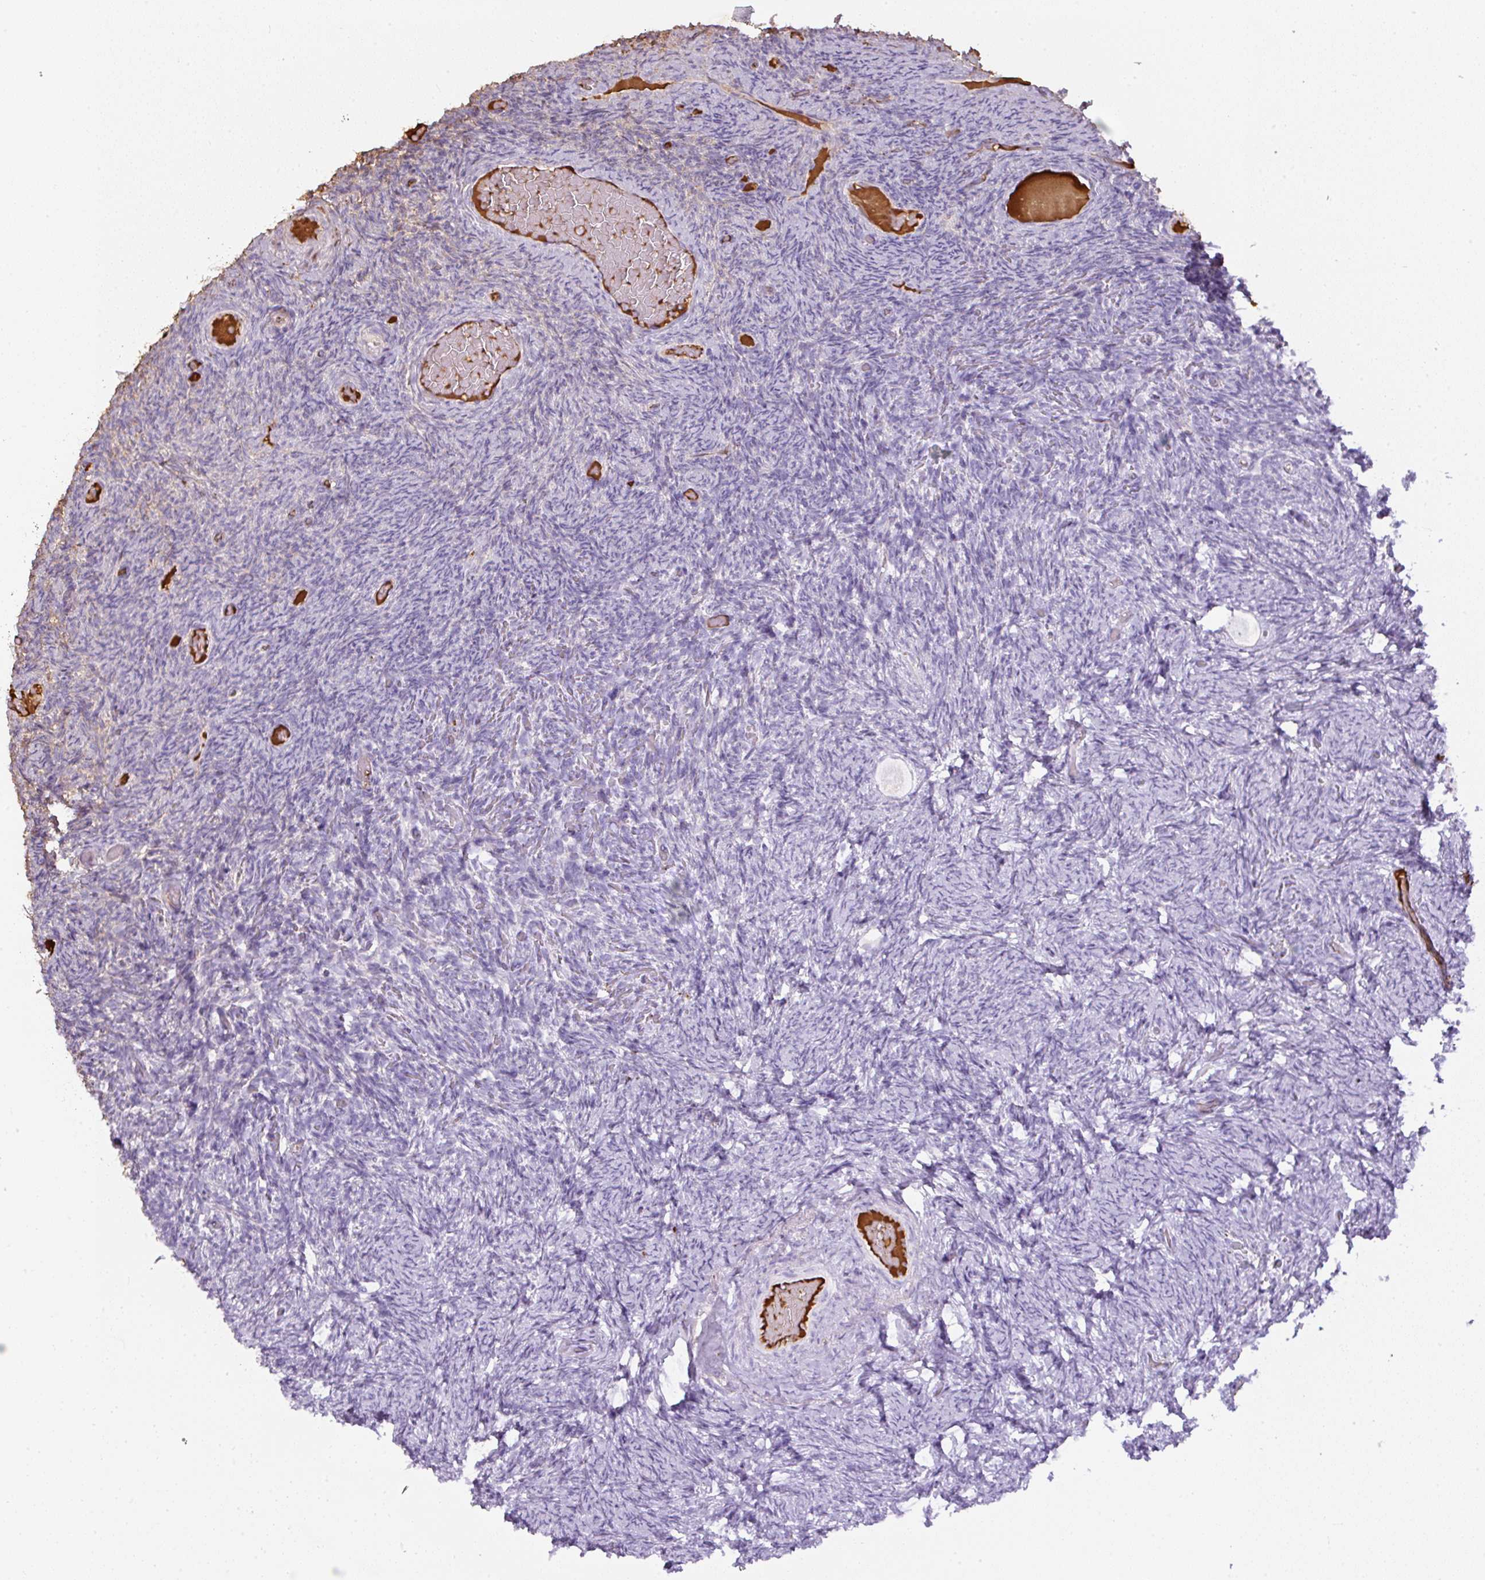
{"staining": {"intensity": "negative", "quantity": "none", "location": "none"}, "tissue": "ovary", "cell_type": "Follicle cells", "image_type": "normal", "snomed": [{"axis": "morphology", "description": "Normal tissue, NOS"}, {"axis": "topography", "description": "Ovary"}], "caption": "DAB immunohistochemical staining of benign ovary demonstrates no significant expression in follicle cells.", "gene": "APOA1", "patient": {"sex": "female", "age": 34}}